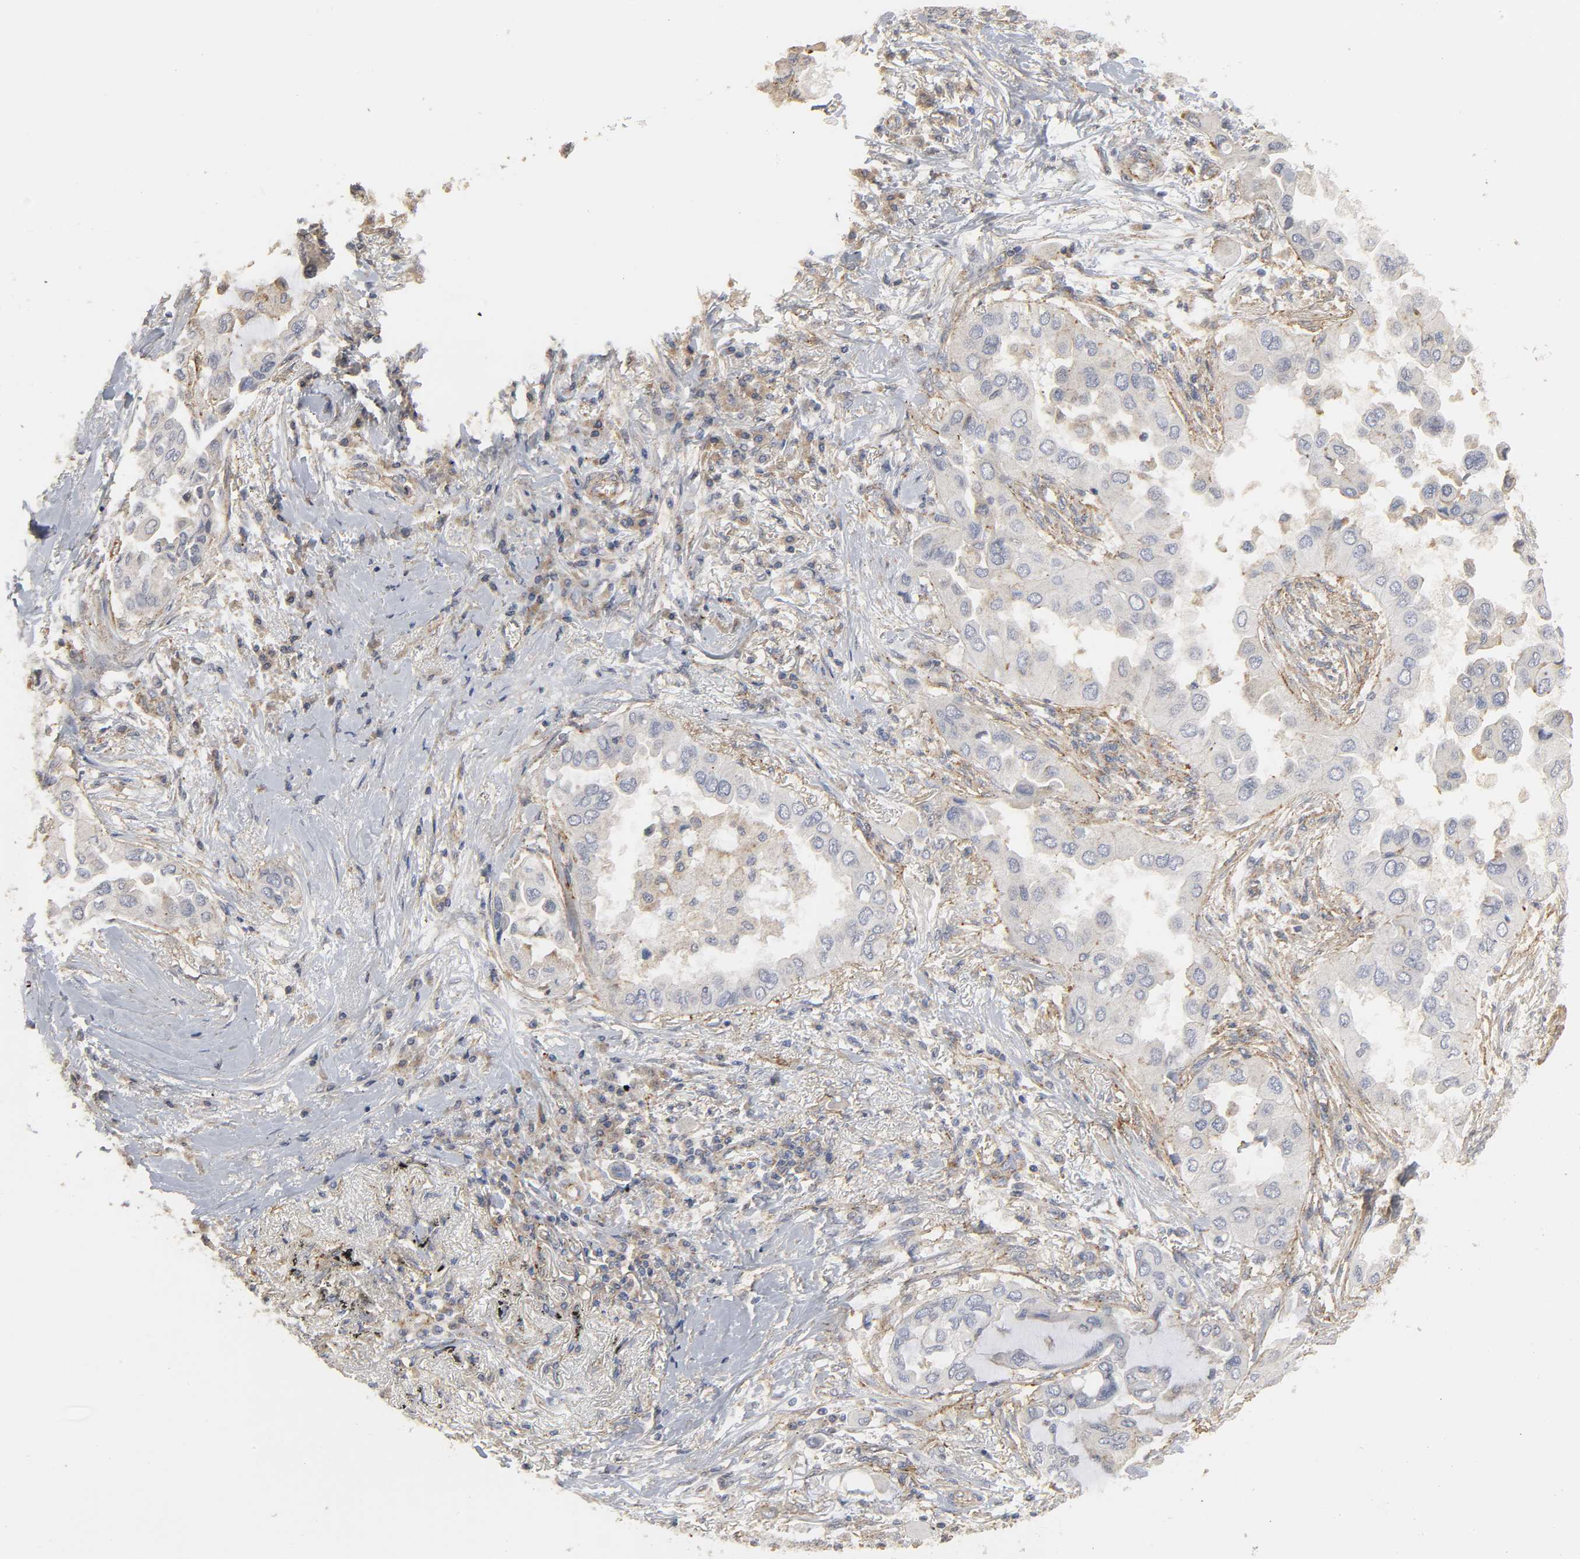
{"staining": {"intensity": "weak", "quantity": "25%-75%", "location": "cytoplasmic/membranous"}, "tissue": "lung cancer", "cell_type": "Tumor cells", "image_type": "cancer", "snomed": [{"axis": "morphology", "description": "Adenocarcinoma, NOS"}, {"axis": "topography", "description": "Lung"}], "caption": "Lung cancer stained with immunohistochemistry exhibits weak cytoplasmic/membranous expression in about 25%-75% of tumor cells. The protein is stained brown, and the nuclei are stained in blue (DAB (3,3'-diaminobenzidine) IHC with brightfield microscopy, high magnification).", "gene": "SH3GLB1", "patient": {"sex": "female", "age": 76}}